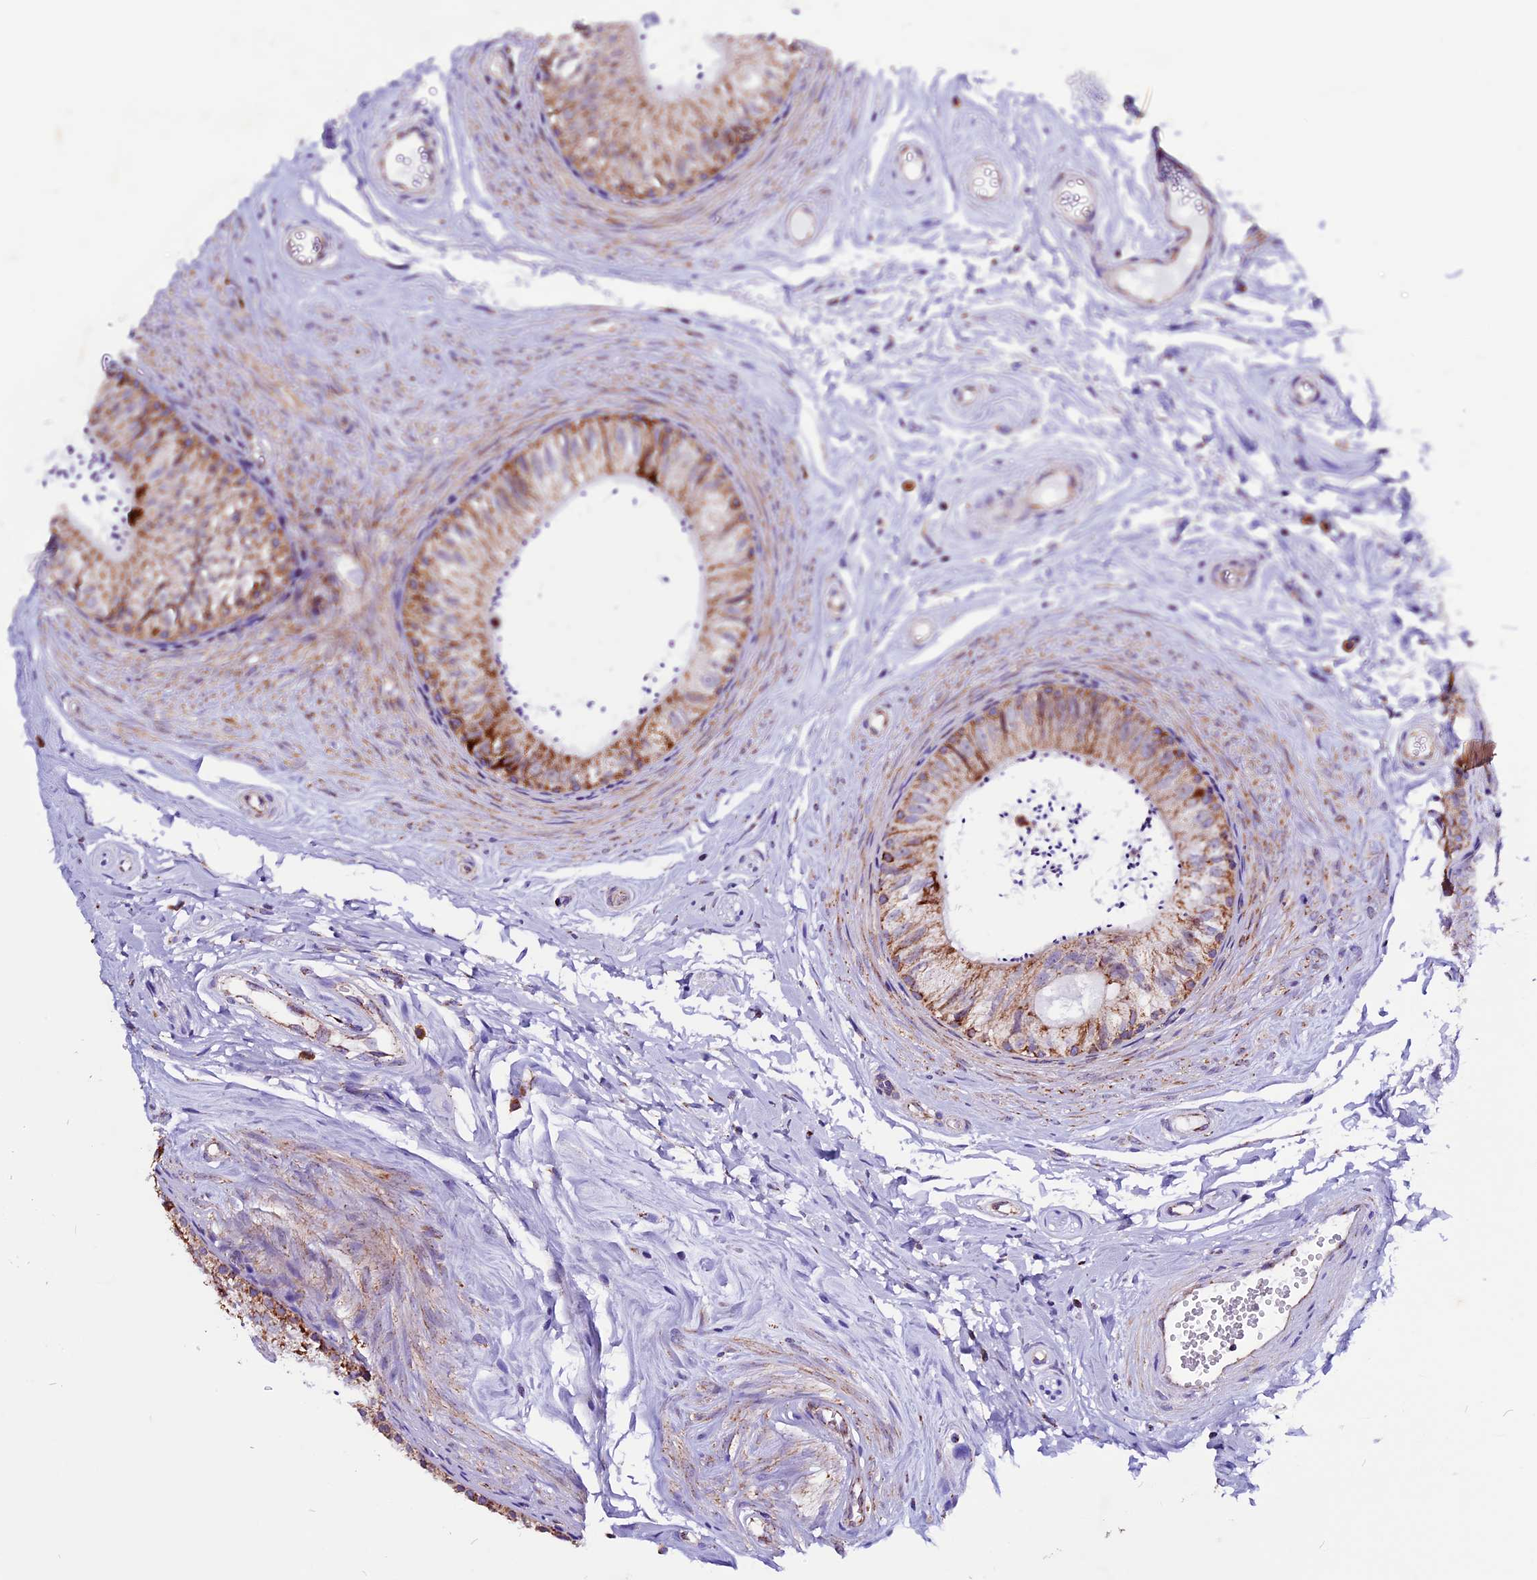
{"staining": {"intensity": "moderate", "quantity": ">75%", "location": "cytoplasmic/membranous"}, "tissue": "epididymis", "cell_type": "Glandular cells", "image_type": "normal", "snomed": [{"axis": "morphology", "description": "Normal tissue, NOS"}, {"axis": "topography", "description": "Epididymis"}], "caption": "DAB (3,3'-diaminobenzidine) immunohistochemical staining of benign human epididymis exhibits moderate cytoplasmic/membranous protein positivity in approximately >75% of glandular cells.", "gene": "CX3CL1", "patient": {"sex": "male", "age": 56}}